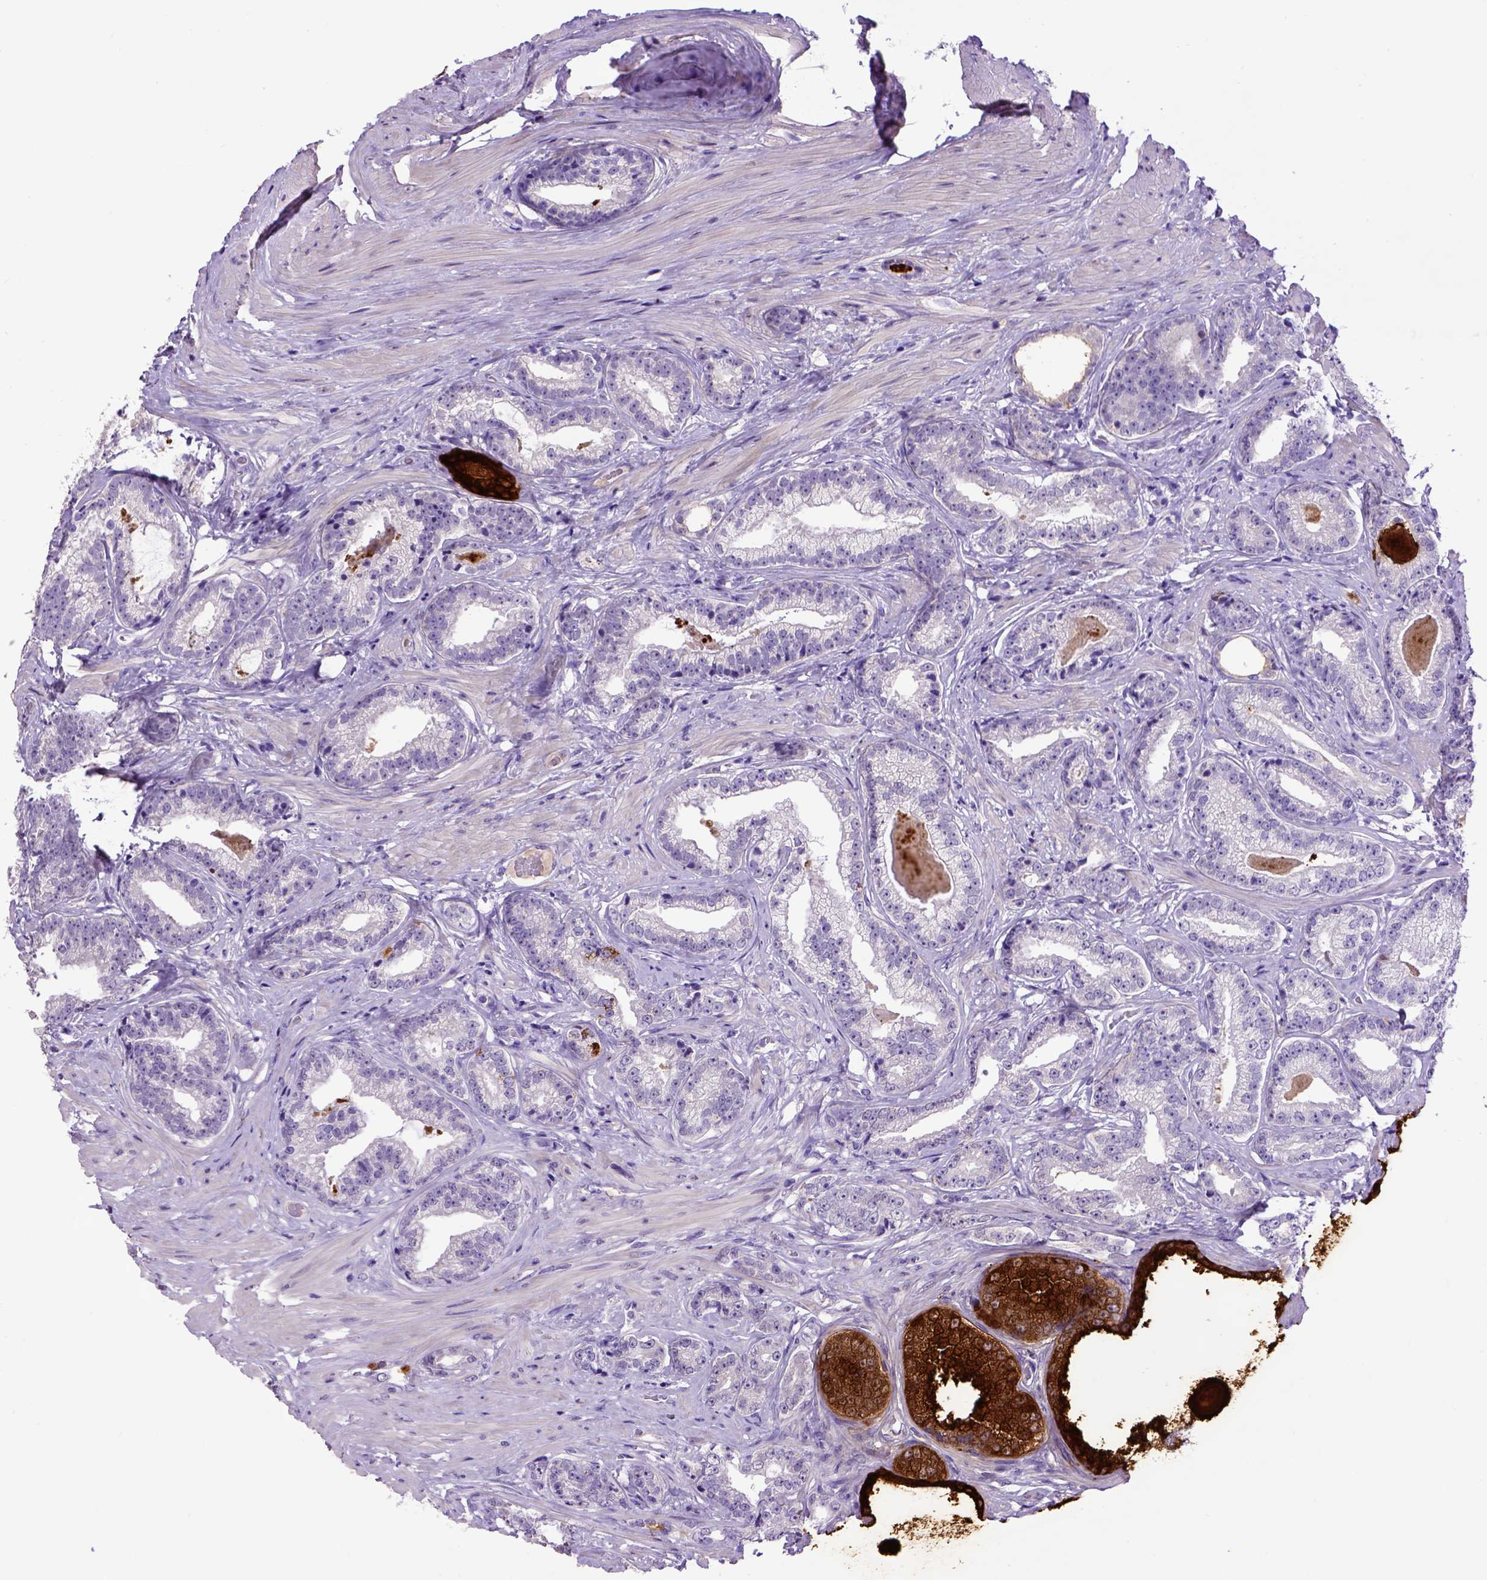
{"staining": {"intensity": "negative", "quantity": "none", "location": "none"}, "tissue": "prostate cancer", "cell_type": "Tumor cells", "image_type": "cancer", "snomed": [{"axis": "morphology", "description": "Adenocarcinoma, Low grade"}, {"axis": "topography", "description": "Prostate"}], "caption": "IHC photomicrograph of neoplastic tissue: human prostate cancer (low-grade adenocarcinoma) stained with DAB (3,3'-diaminobenzidine) demonstrates no significant protein positivity in tumor cells. (DAB immunohistochemistry, high magnification).", "gene": "ADAM12", "patient": {"sex": "male", "age": 61}}